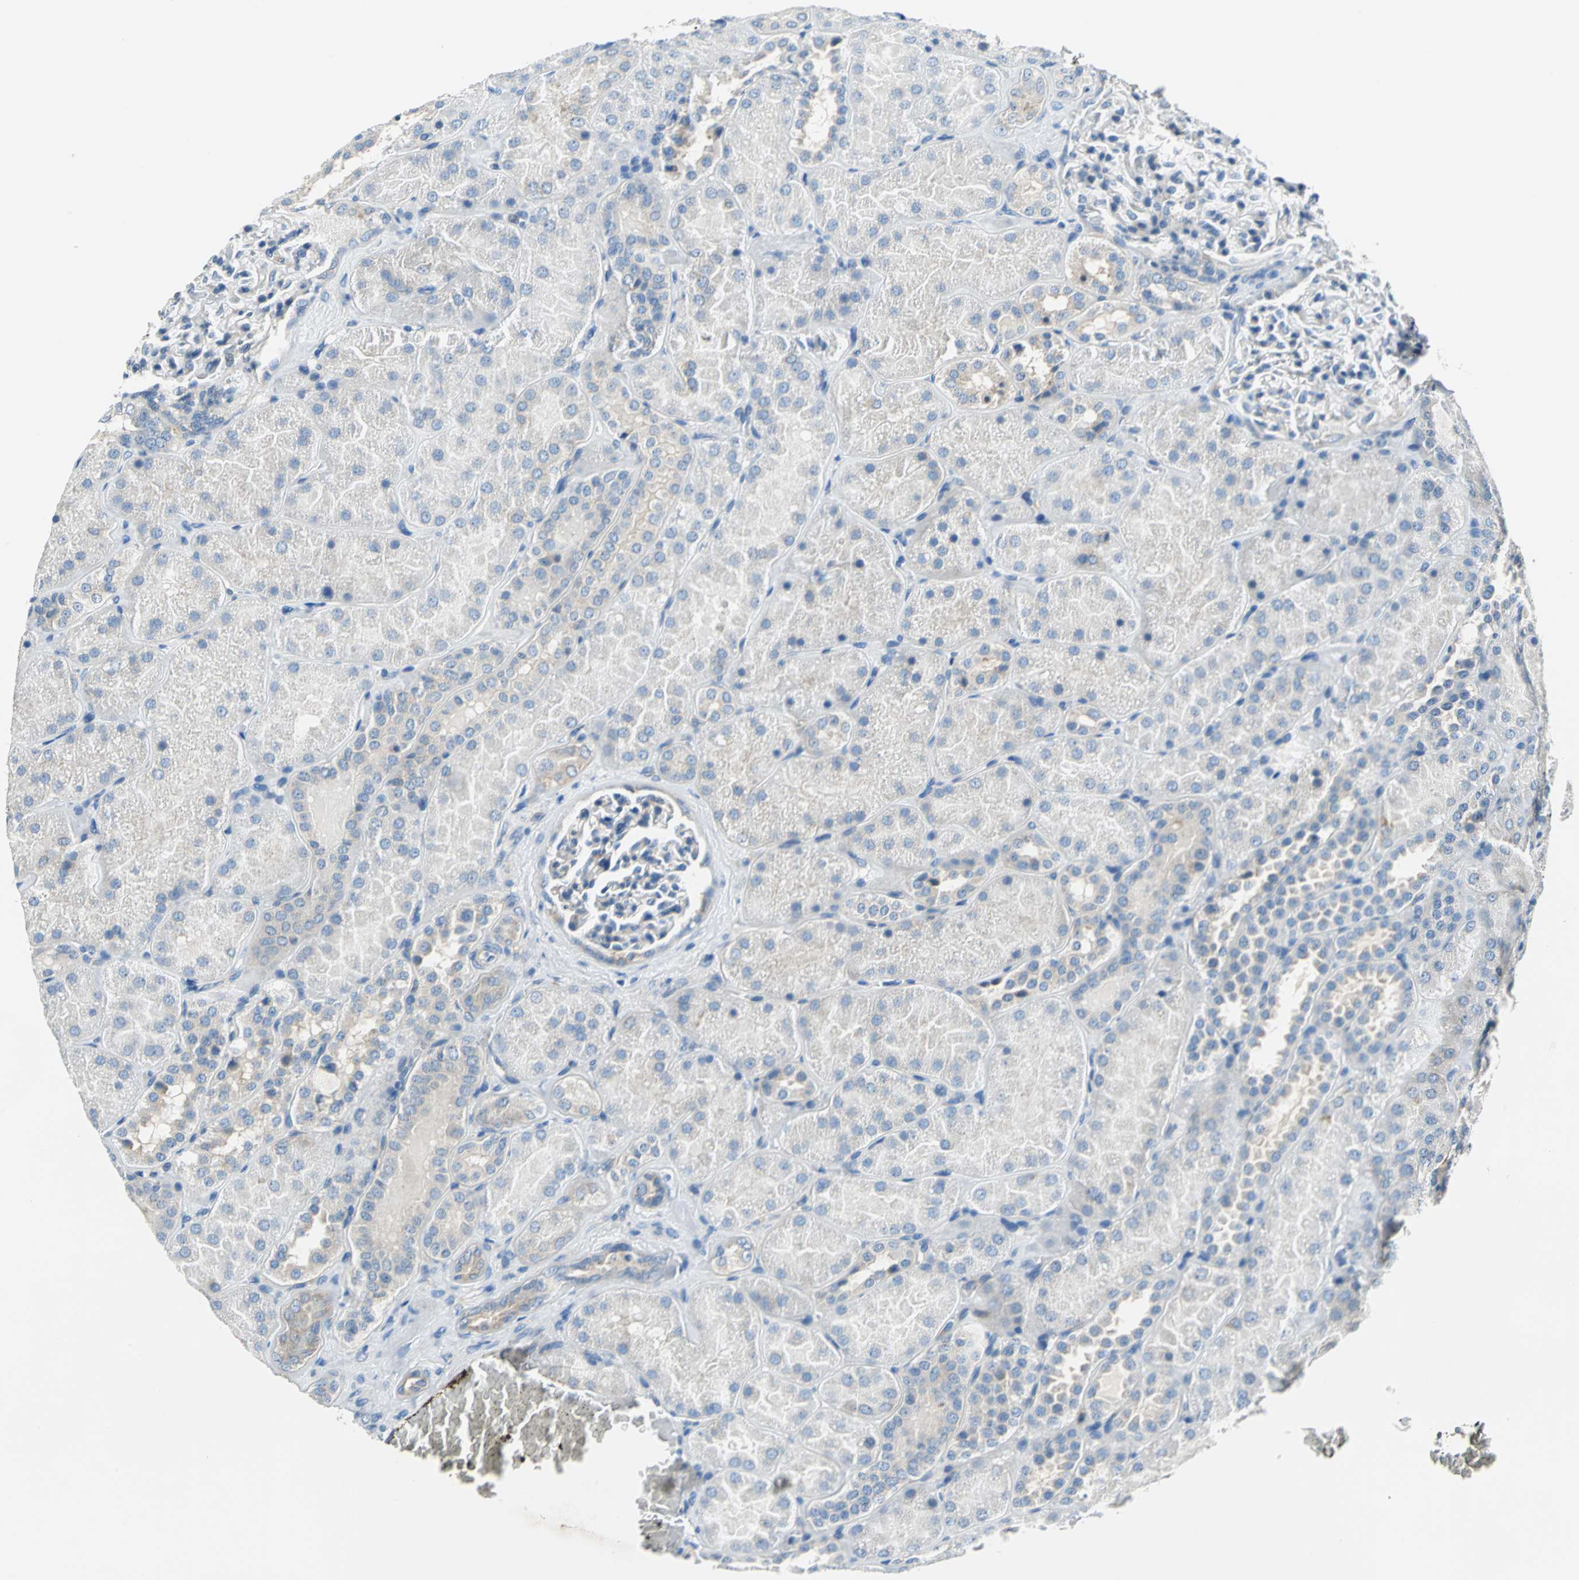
{"staining": {"intensity": "negative", "quantity": "none", "location": "none"}, "tissue": "kidney", "cell_type": "Cells in glomeruli", "image_type": "normal", "snomed": [{"axis": "morphology", "description": "Normal tissue, NOS"}, {"axis": "topography", "description": "Kidney"}], "caption": "DAB (3,3'-diaminobenzidine) immunohistochemical staining of normal kidney exhibits no significant positivity in cells in glomeruli.", "gene": "TRIM25", "patient": {"sex": "male", "age": 28}}